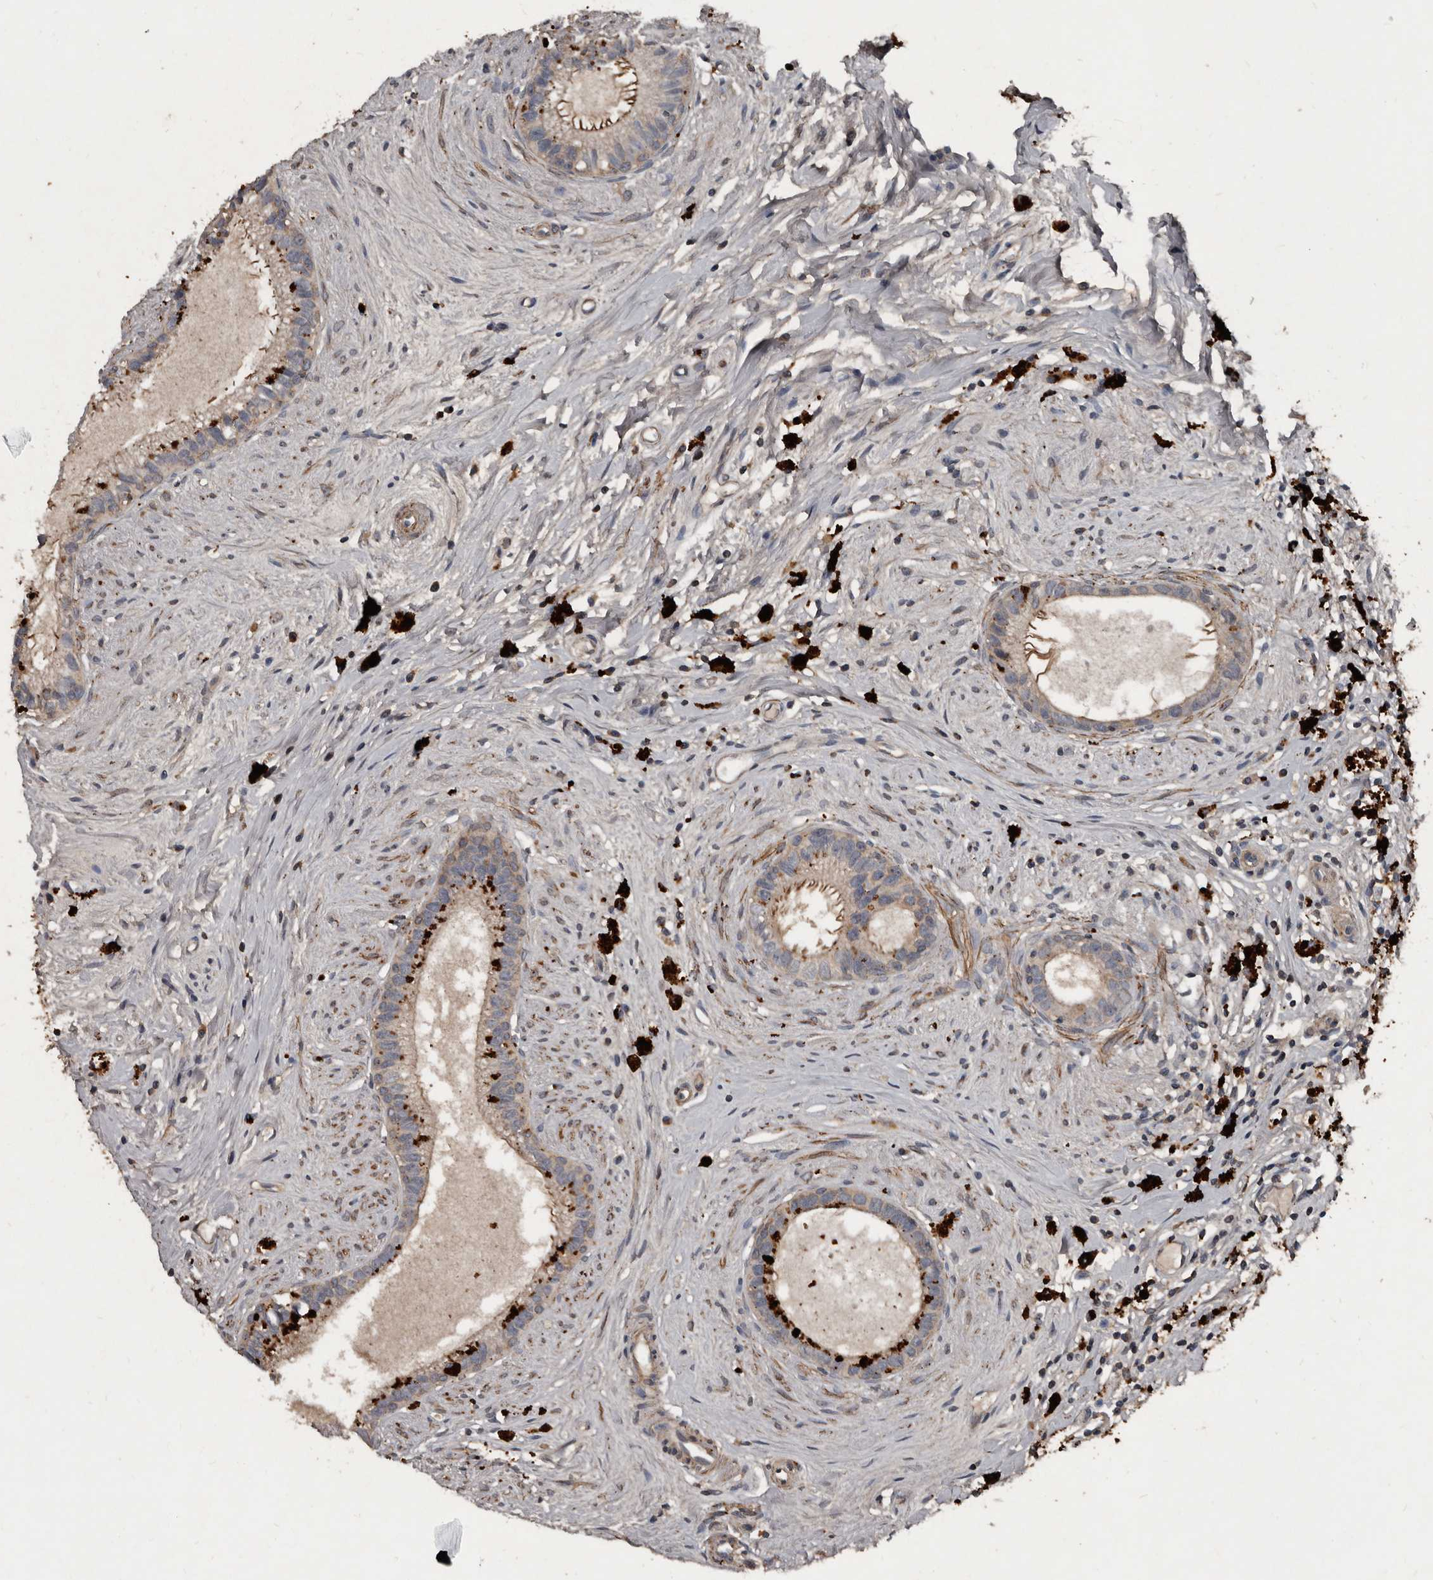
{"staining": {"intensity": "strong", "quantity": "<25%", "location": "cytoplasmic/membranous"}, "tissue": "epididymis", "cell_type": "Glandular cells", "image_type": "normal", "snomed": [{"axis": "morphology", "description": "Normal tissue, NOS"}, {"axis": "topography", "description": "Epididymis"}], "caption": "Strong cytoplasmic/membranous positivity for a protein is appreciated in about <25% of glandular cells of unremarkable epididymis using IHC.", "gene": "GREB1", "patient": {"sex": "male", "age": 80}}